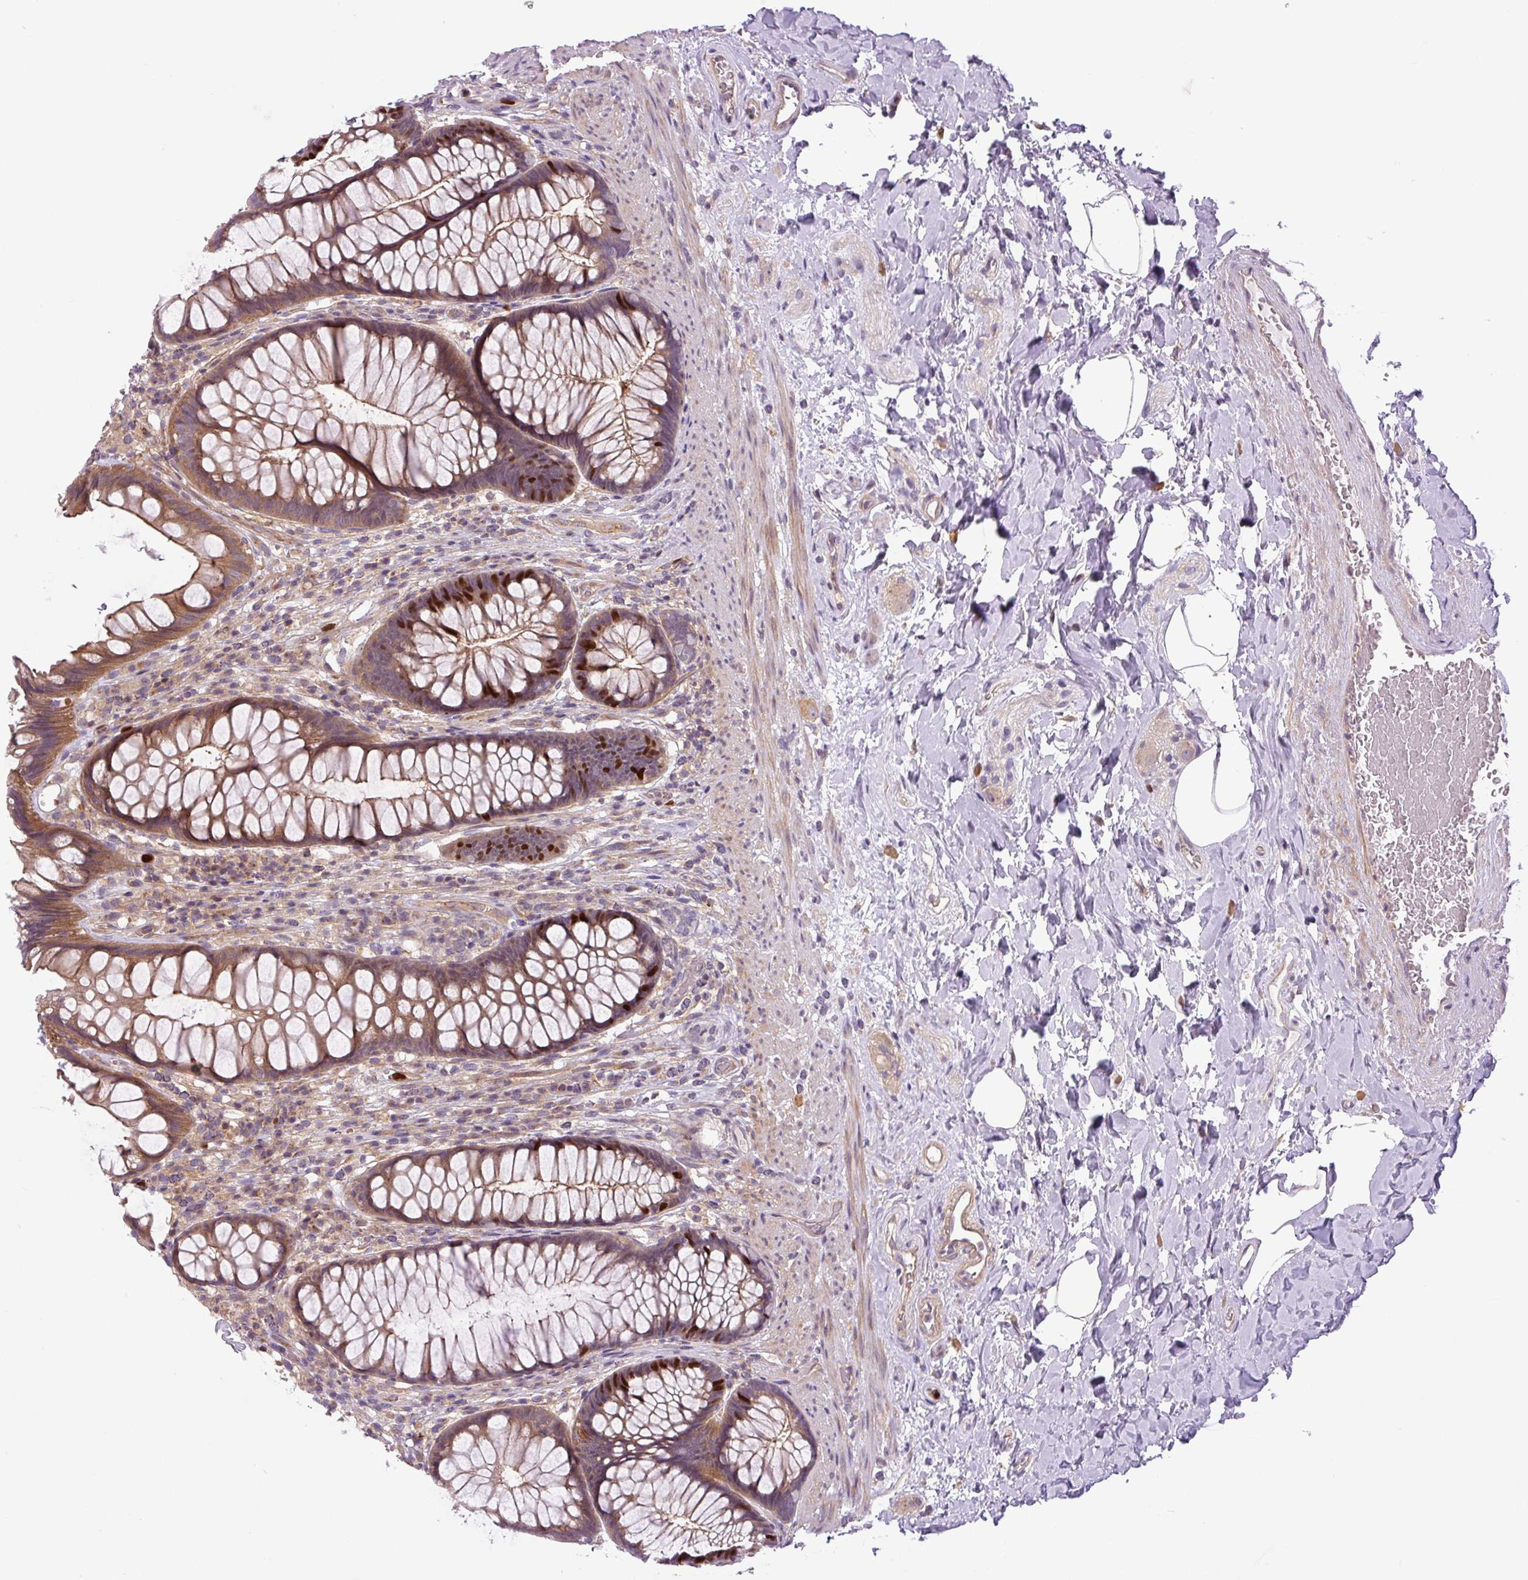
{"staining": {"intensity": "strong", "quantity": ">75%", "location": "cytoplasmic/membranous,nuclear"}, "tissue": "rectum", "cell_type": "Glandular cells", "image_type": "normal", "snomed": [{"axis": "morphology", "description": "Normal tissue, NOS"}, {"axis": "topography", "description": "Rectum"}], "caption": "IHC micrograph of normal rectum: rectum stained using IHC displays high levels of strong protein expression localized specifically in the cytoplasmic/membranous,nuclear of glandular cells, appearing as a cytoplasmic/membranous,nuclear brown color.", "gene": "KIFC1", "patient": {"sex": "male", "age": 53}}